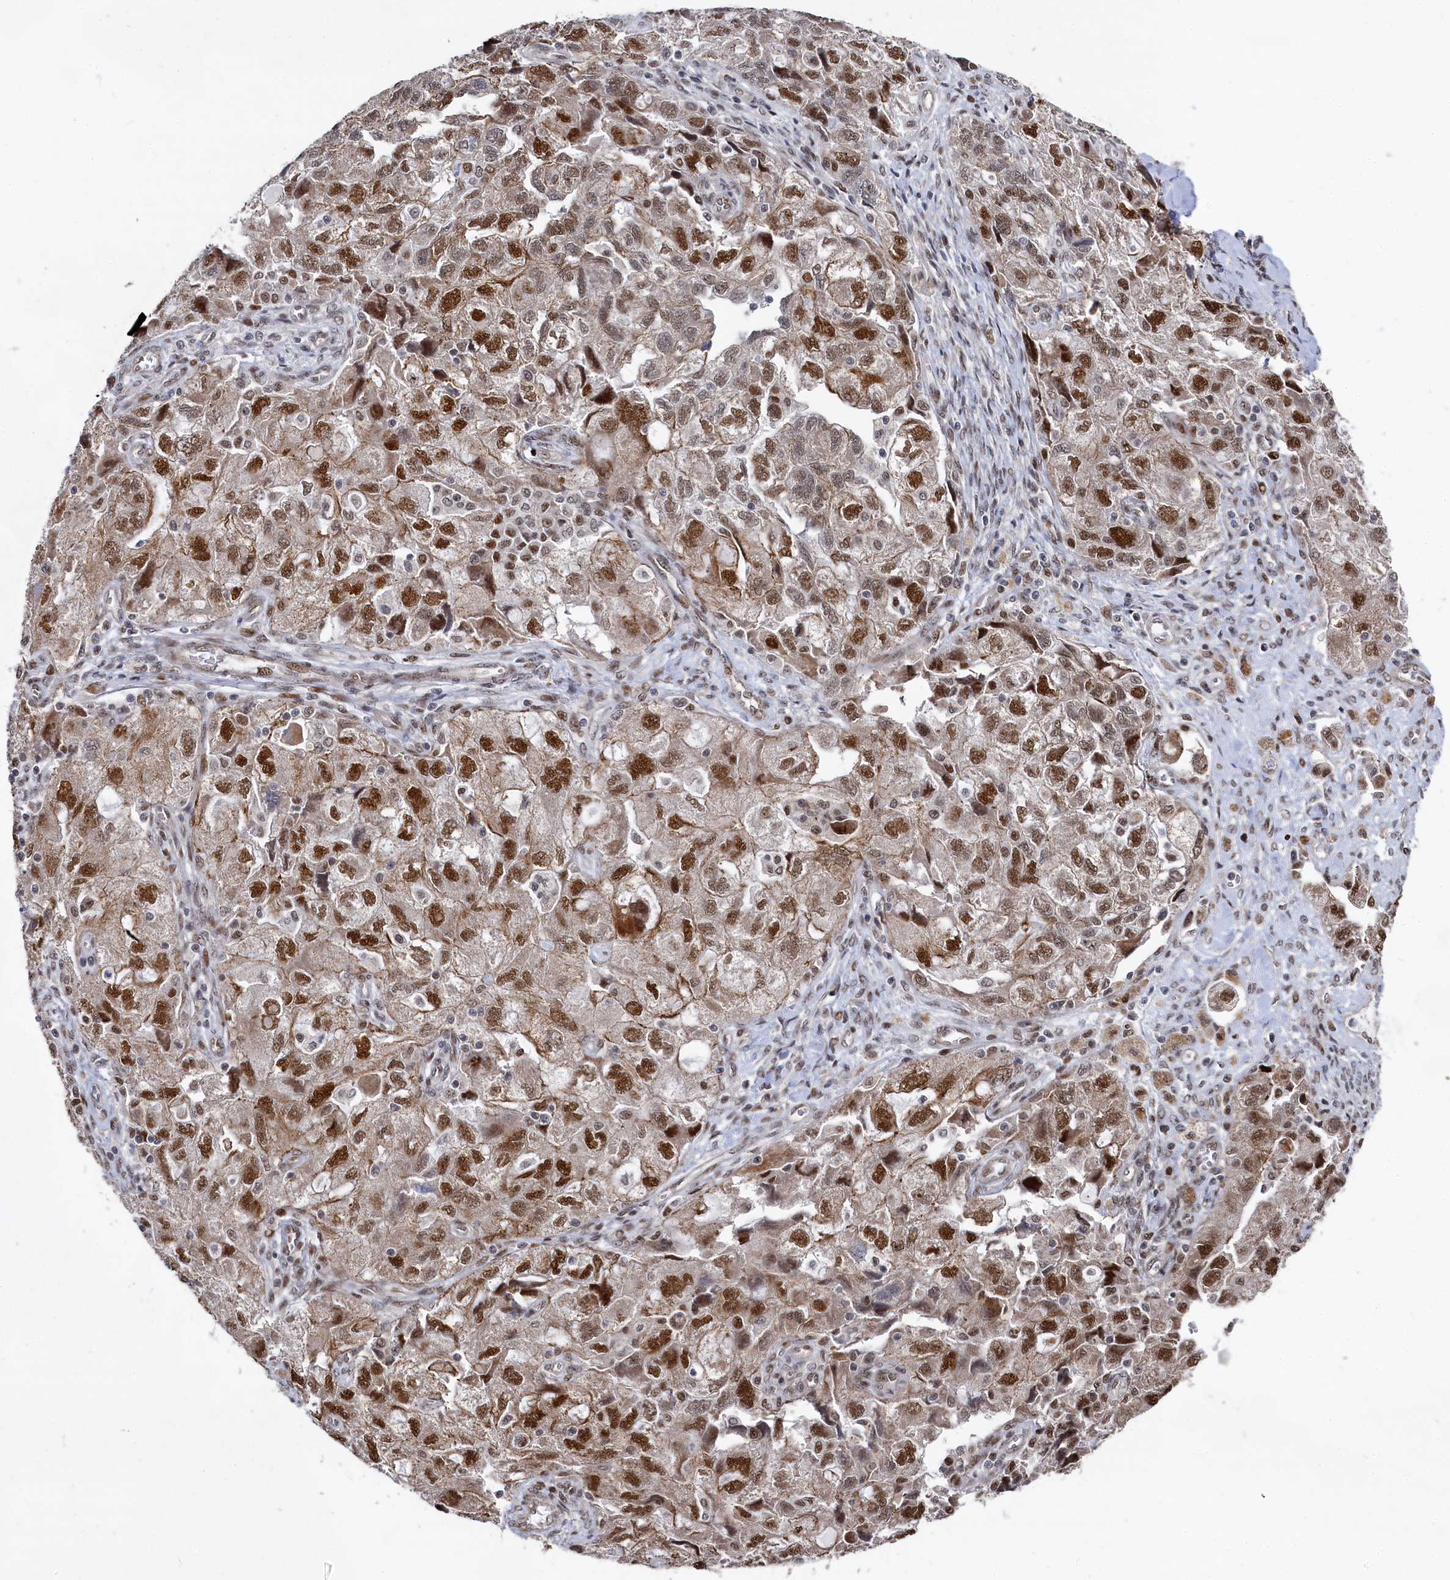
{"staining": {"intensity": "moderate", "quantity": ">75%", "location": "nuclear"}, "tissue": "ovarian cancer", "cell_type": "Tumor cells", "image_type": "cancer", "snomed": [{"axis": "morphology", "description": "Carcinoma, NOS"}, {"axis": "morphology", "description": "Cystadenocarcinoma, serous, NOS"}, {"axis": "topography", "description": "Ovary"}], "caption": "Human ovarian serous cystadenocarcinoma stained with a protein marker exhibits moderate staining in tumor cells.", "gene": "BUB3", "patient": {"sex": "female", "age": 69}}